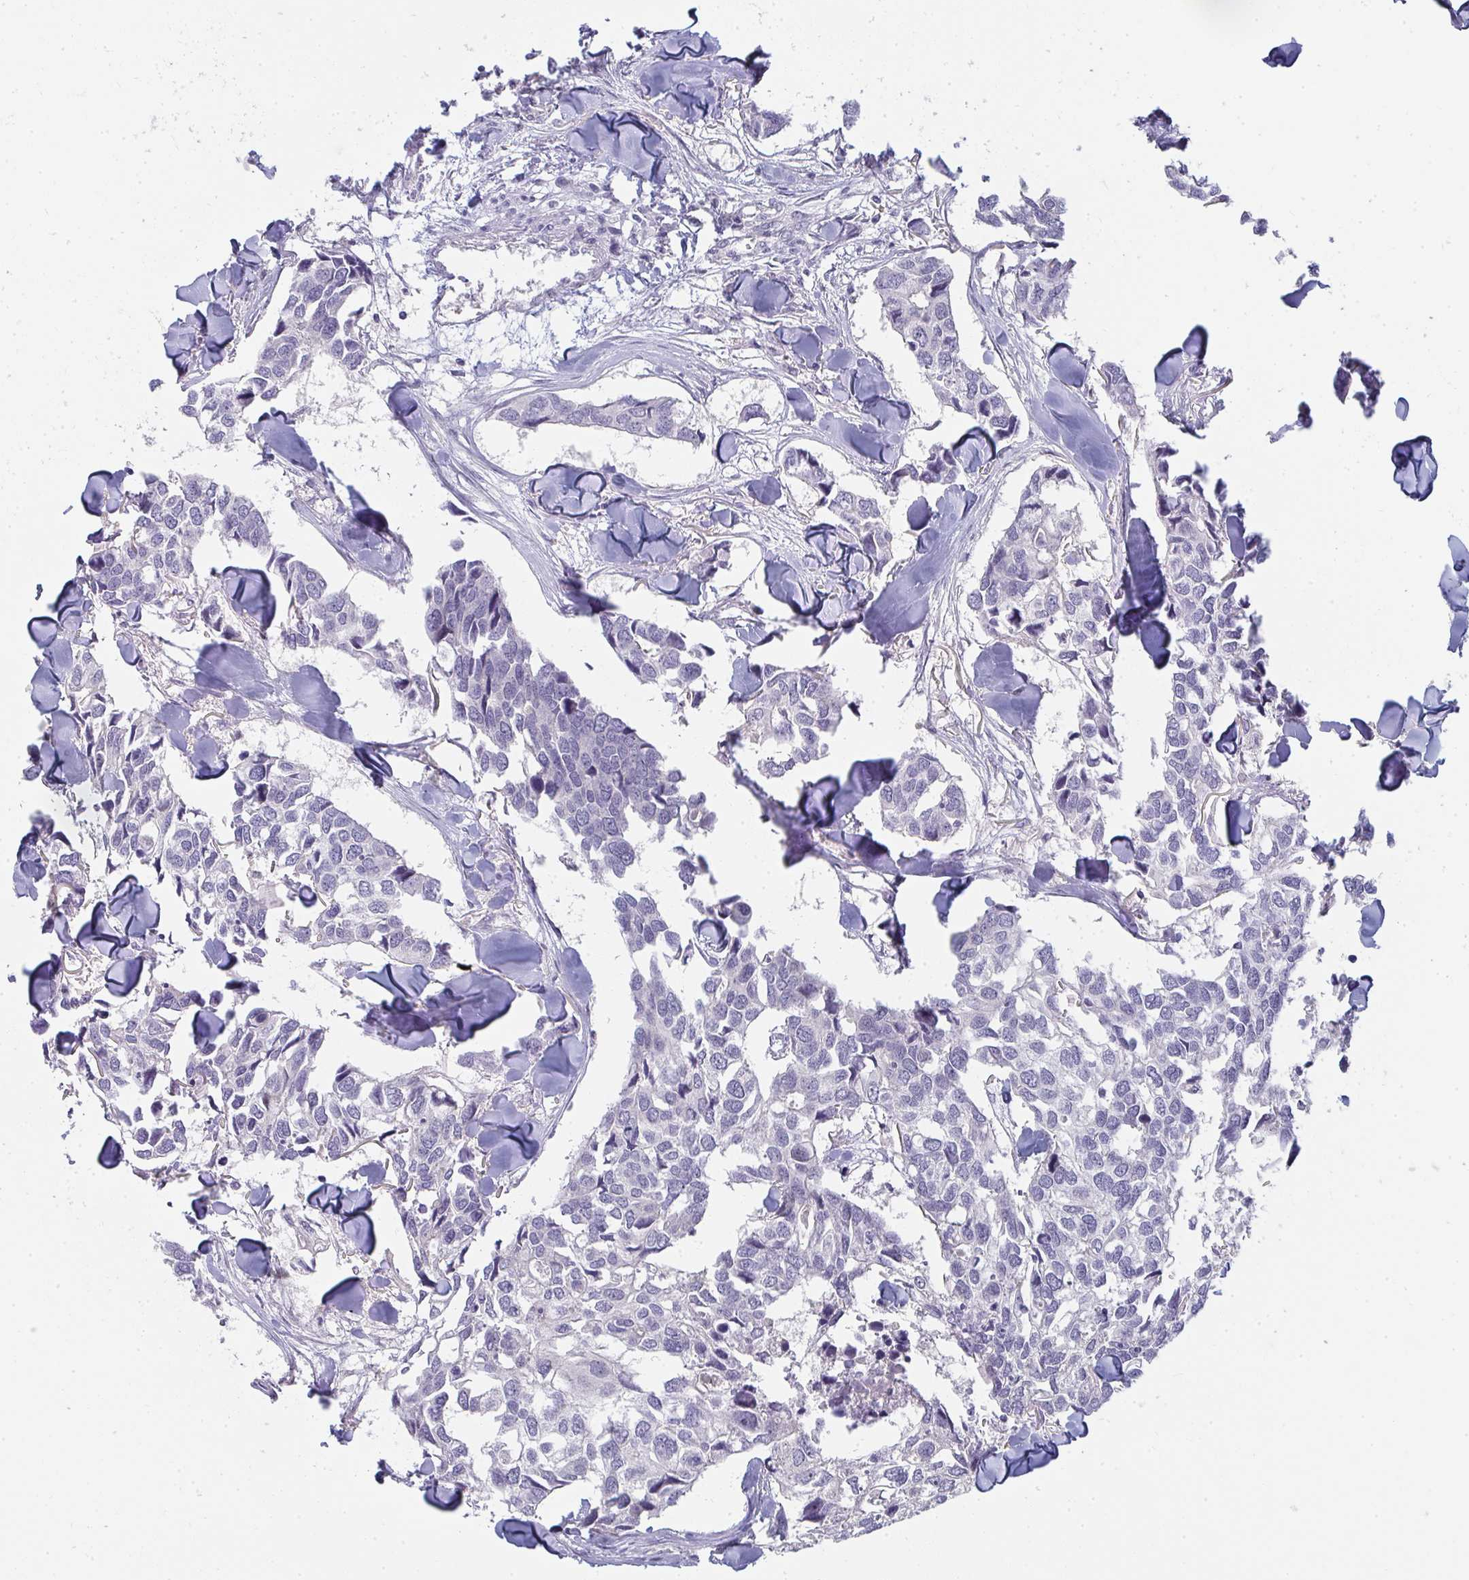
{"staining": {"intensity": "negative", "quantity": "none", "location": "none"}, "tissue": "breast cancer", "cell_type": "Tumor cells", "image_type": "cancer", "snomed": [{"axis": "morphology", "description": "Duct carcinoma"}, {"axis": "topography", "description": "Breast"}], "caption": "Breast invasive ductal carcinoma stained for a protein using immunohistochemistry (IHC) displays no staining tumor cells.", "gene": "SHB", "patient": {"sex": "female", "age": 83}}